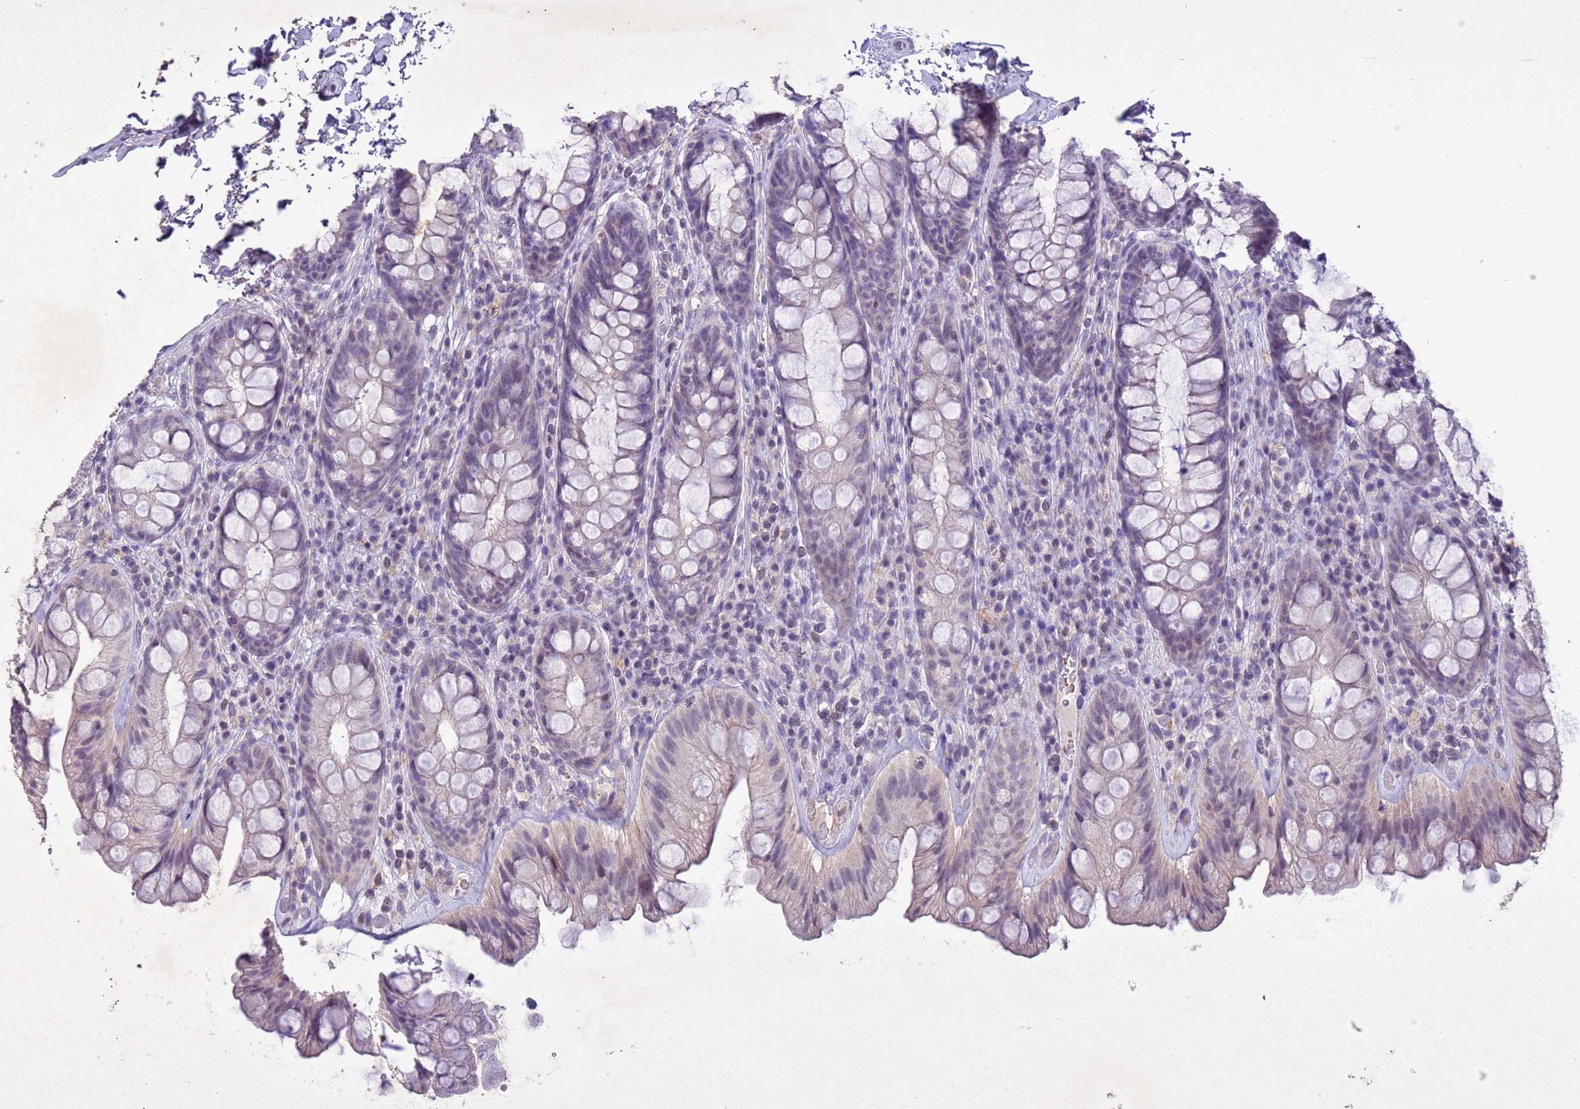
{"staining": {"intensity": "weak", "quantity": "<25%", "location": "cytoplasmic/membranous"}, "tissue": "rectum", "cell_type": "Glandular cells", "image_type": "normal", "snomed": [{"axis": "morphology", "description": "Normal tissue, NOS"}, {"axis": "topography", "description": "Rectum"}], "caption": "Immunohistochemical staining of normal rectum exhibits no significant positivity in glandular cells. Nuclei are stained in blue.", "gene": "NLRP11", "patient": {"sex": "male", "age": 74}}